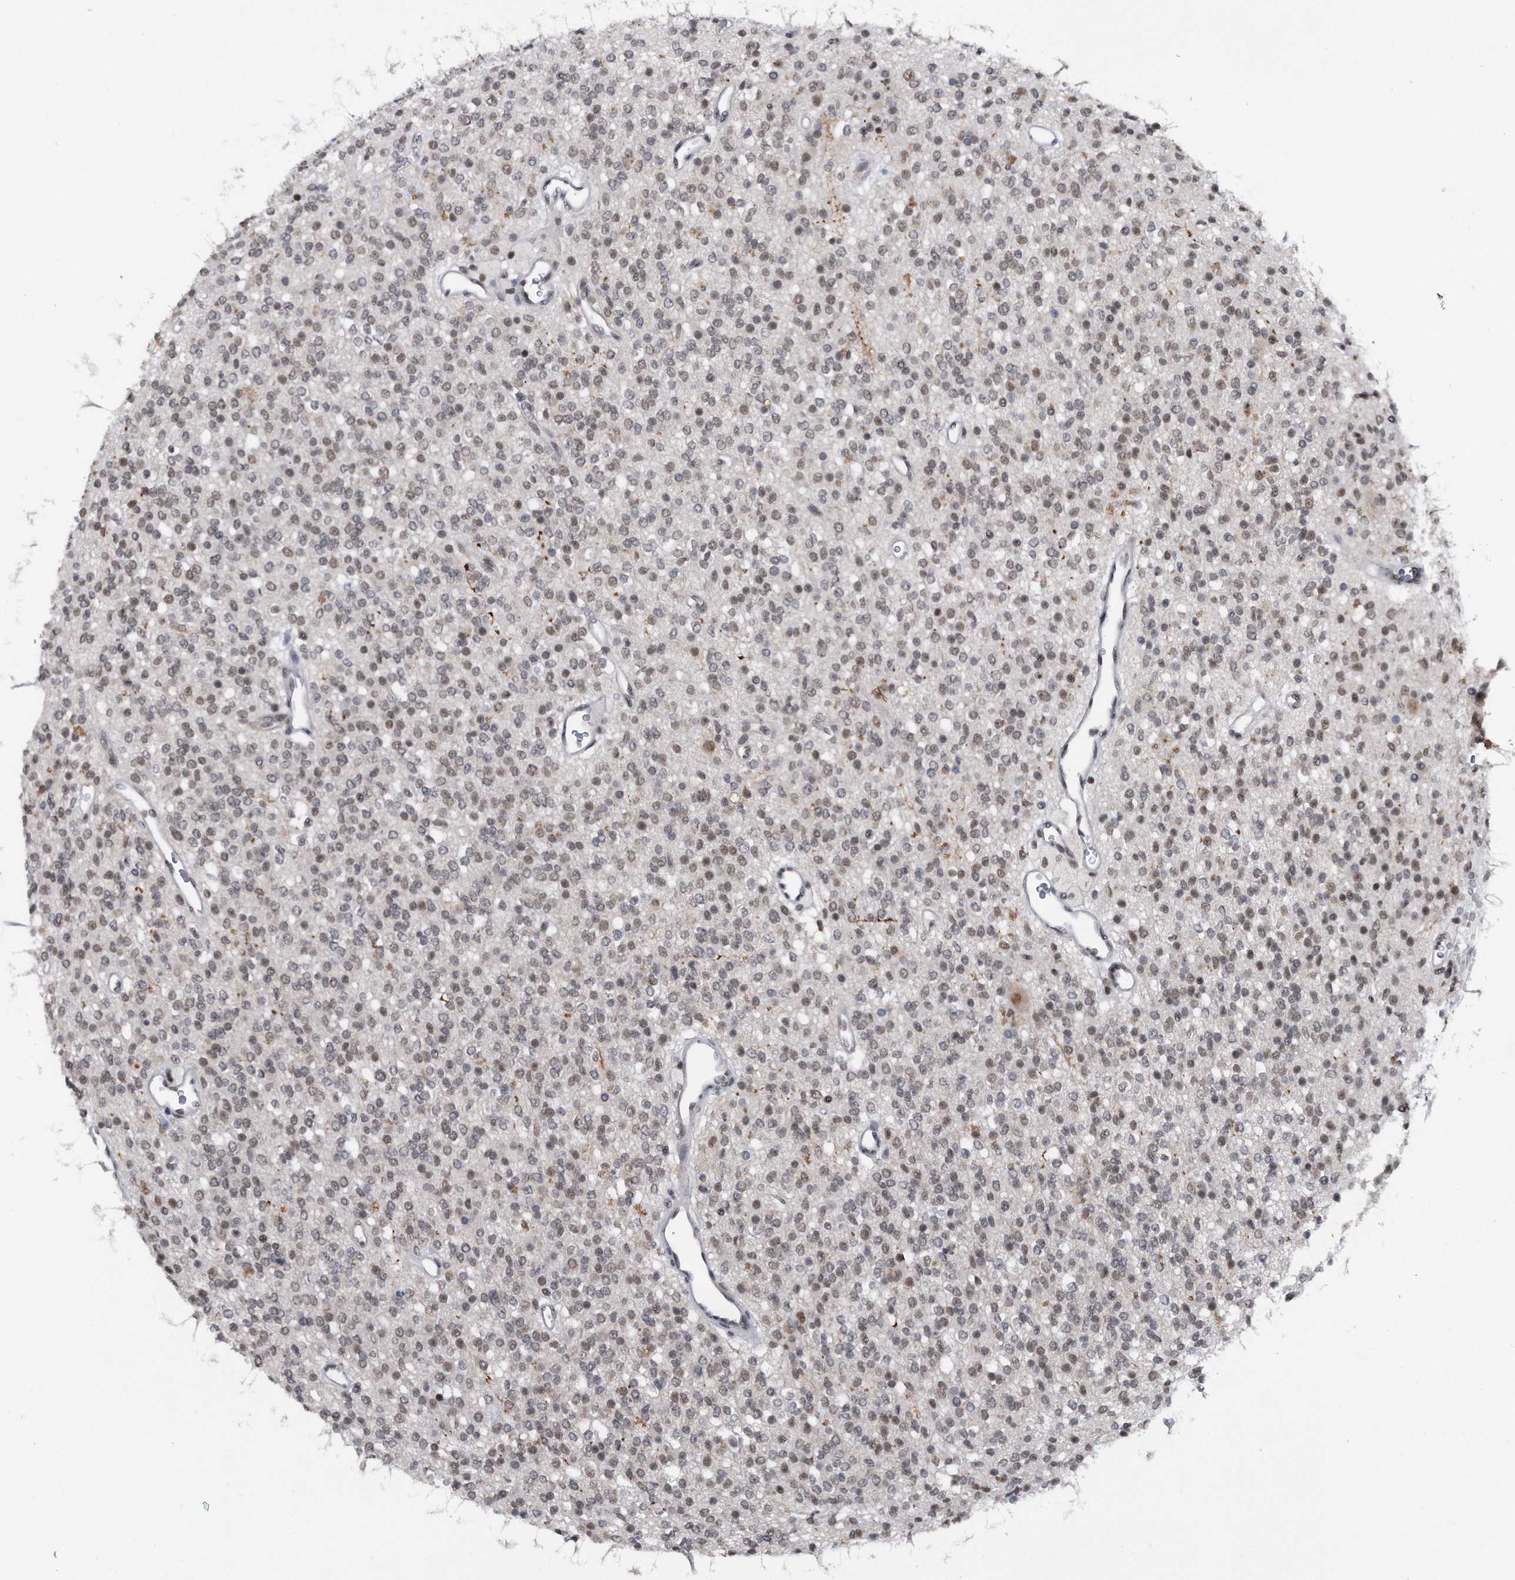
{"staining": {"intensity": "moderate", "quantity": "25%-75%", "location": "nuclear"}, "tissue": "glioma", "cell_type": "Tumor cells", "image_type": "cancer", "snomed": [{"axis": "morphology", "description": "Glioma, malignant, High grade"}, {"axis": "topography", "description": "Brain"}], "caption": "Glioma tissue demonstrates moderate nuclear expression in about 25%-75% of tumor cells, visualized by immunohistochemistry.", "gene": "VIRMA", "patient": {"sex": "male", "age": 34}}